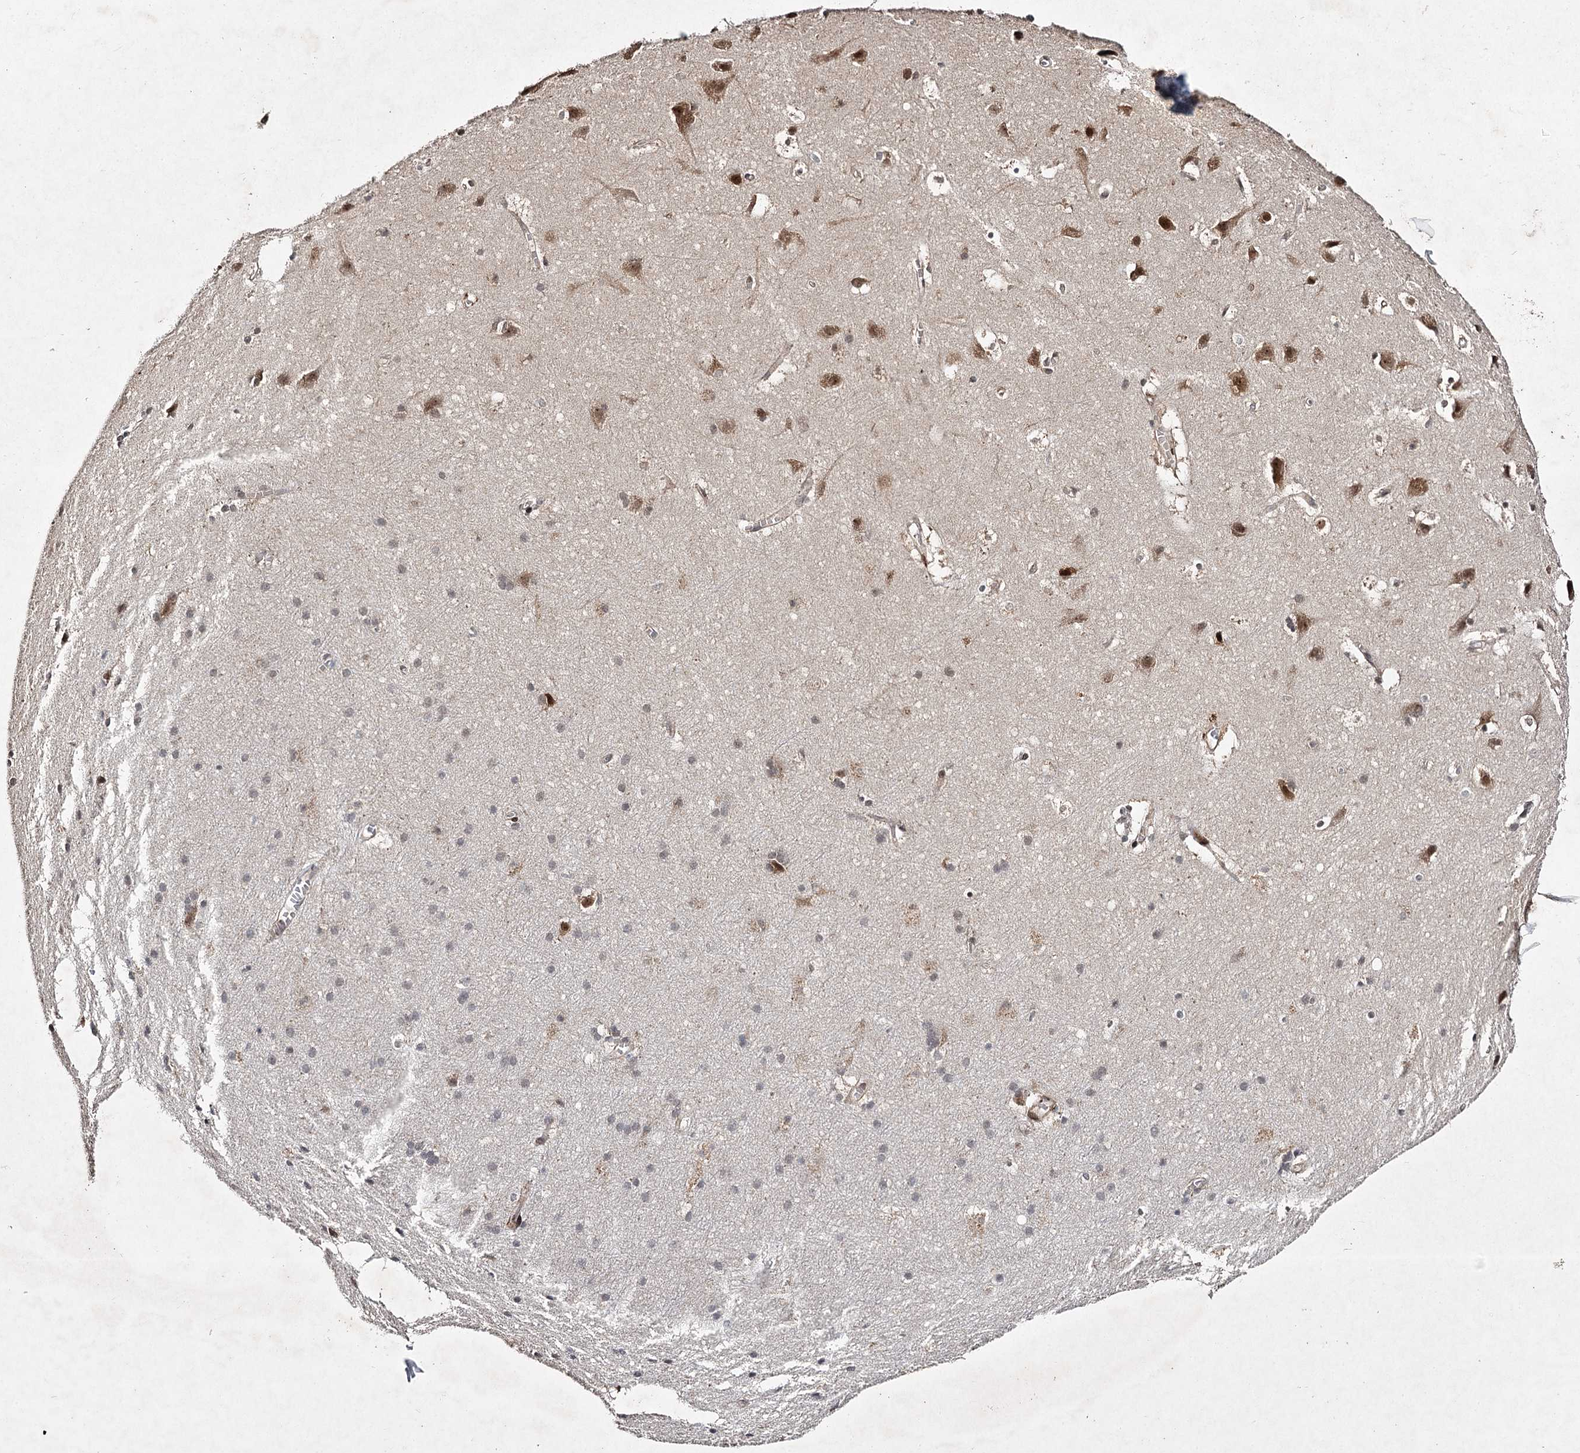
{"staining": {"intensity": "moderate", "quantity": ">75%", "location": "cytoplasmic/membranous"}, "tissue": "cerebral cortex", "cell_type": "Endothelial cells", "image_type": "normal", "snomed": [{"axis": "morphology", "description": "Normal tissue, NOS"}, {"axis": "topography", "description": "Cerebral cortex"}], "caption": "Benign cerebral cortex demonstrates moderate cytoplasmic/membranous staining in about >75% of endothelial cells (brown staining indicates protein expression, while blue staining denotes nuclei)..", "gene": "DCUN1D4", "patient": {"sex": "male", "age": 54}}